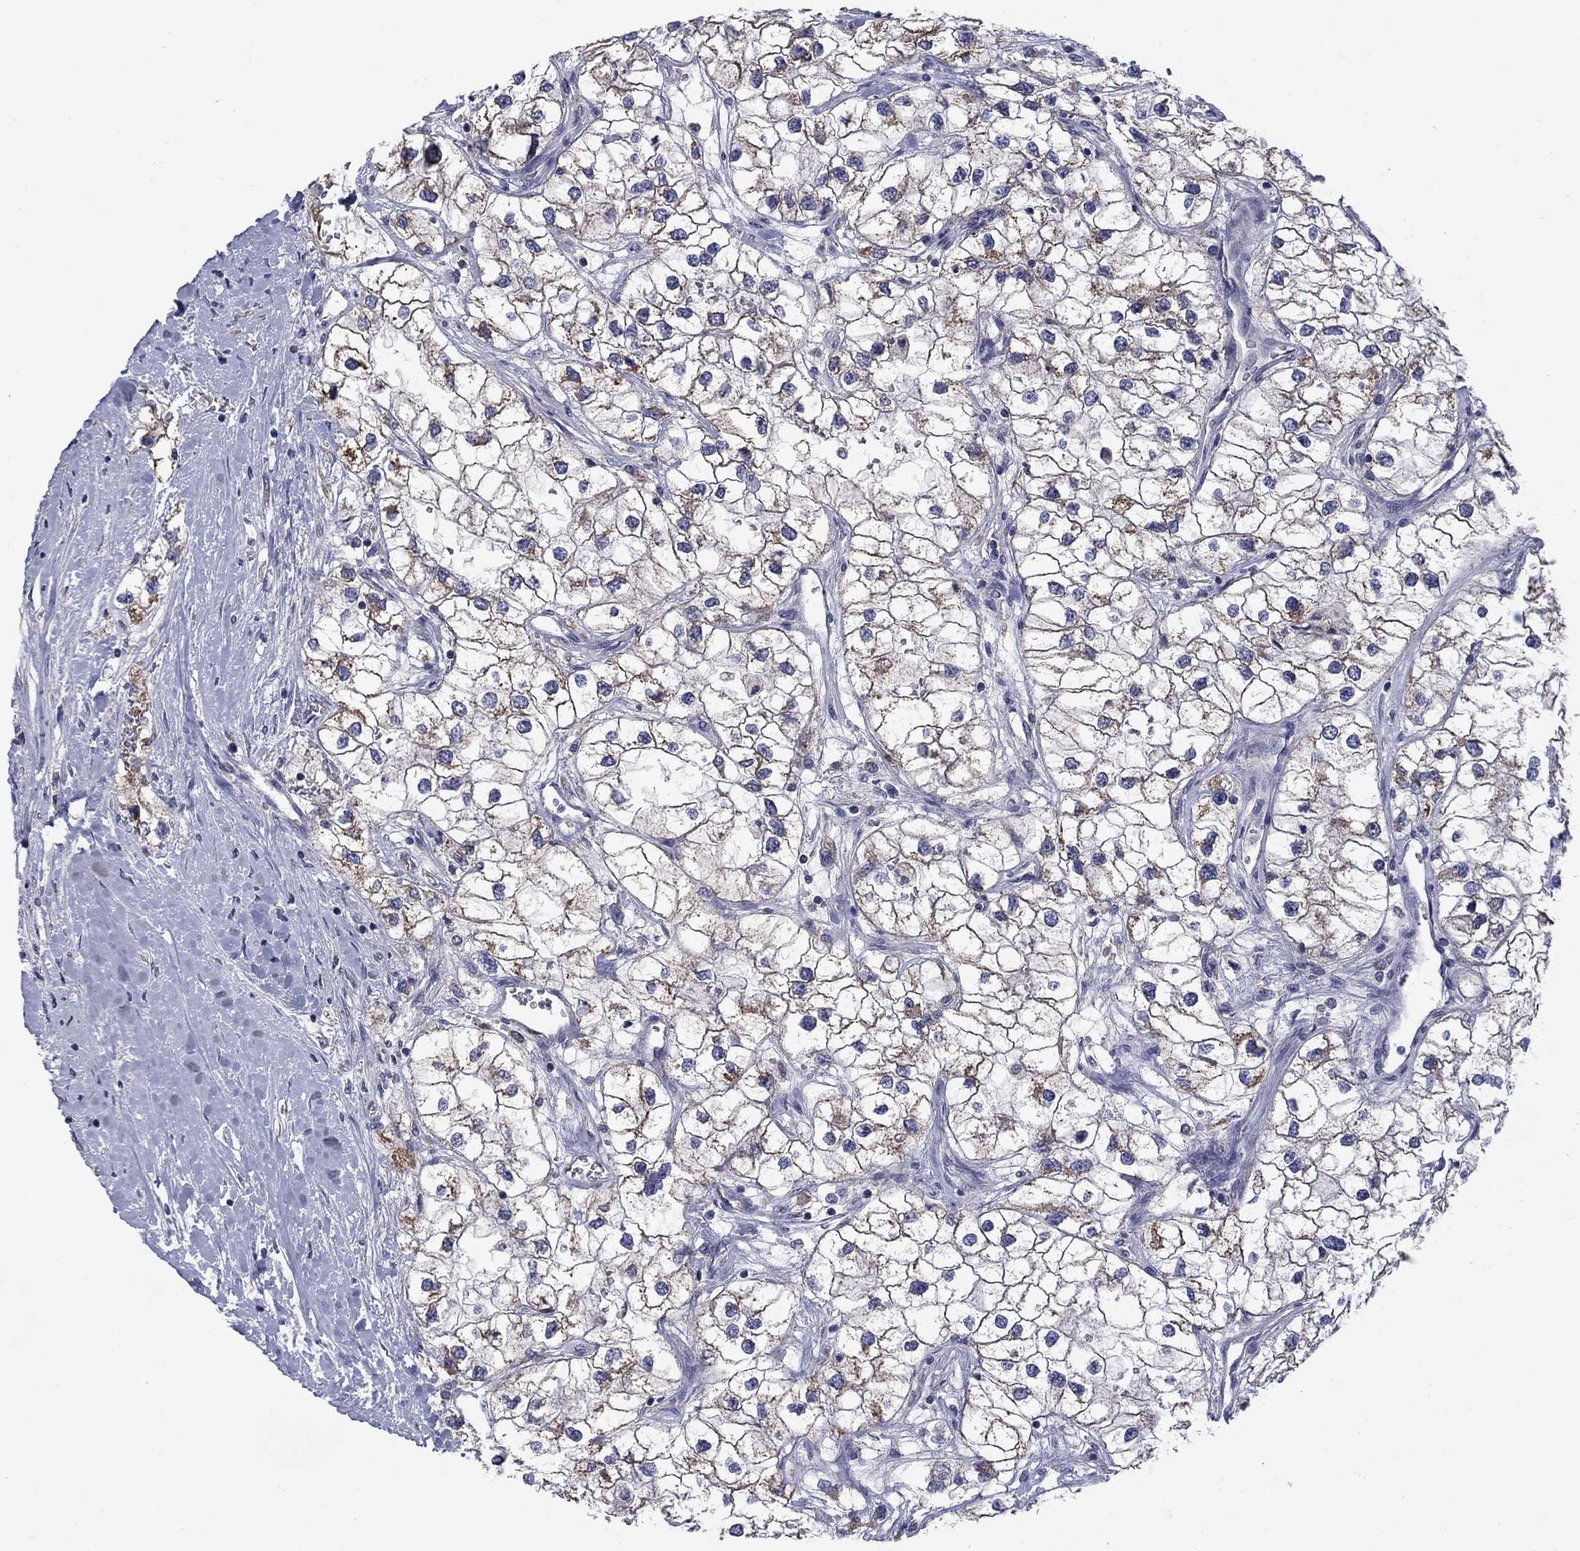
{"staining": {"intensity": "moderate", "quantity": "25%-75%", "location": "cytoplasmic/membranous"}, "tissue": "renal cancer", "cell_type": "Tumor cells", "image_type": "cancer", "snomed": [{"axis": "morphology", "description": "Adenocarcinoma, NOS"}, {"axis": "topography", "description": "Kidney"}], "caption": "Immunohistochemical staining of human renal adenocarcinoma exhibits medium levels of moderate cytoplasmic/membranous protein expression in about 25%-75% of tumor cells.", "gene": "FRK", "patient": {"sex": "male", "age": 59}}